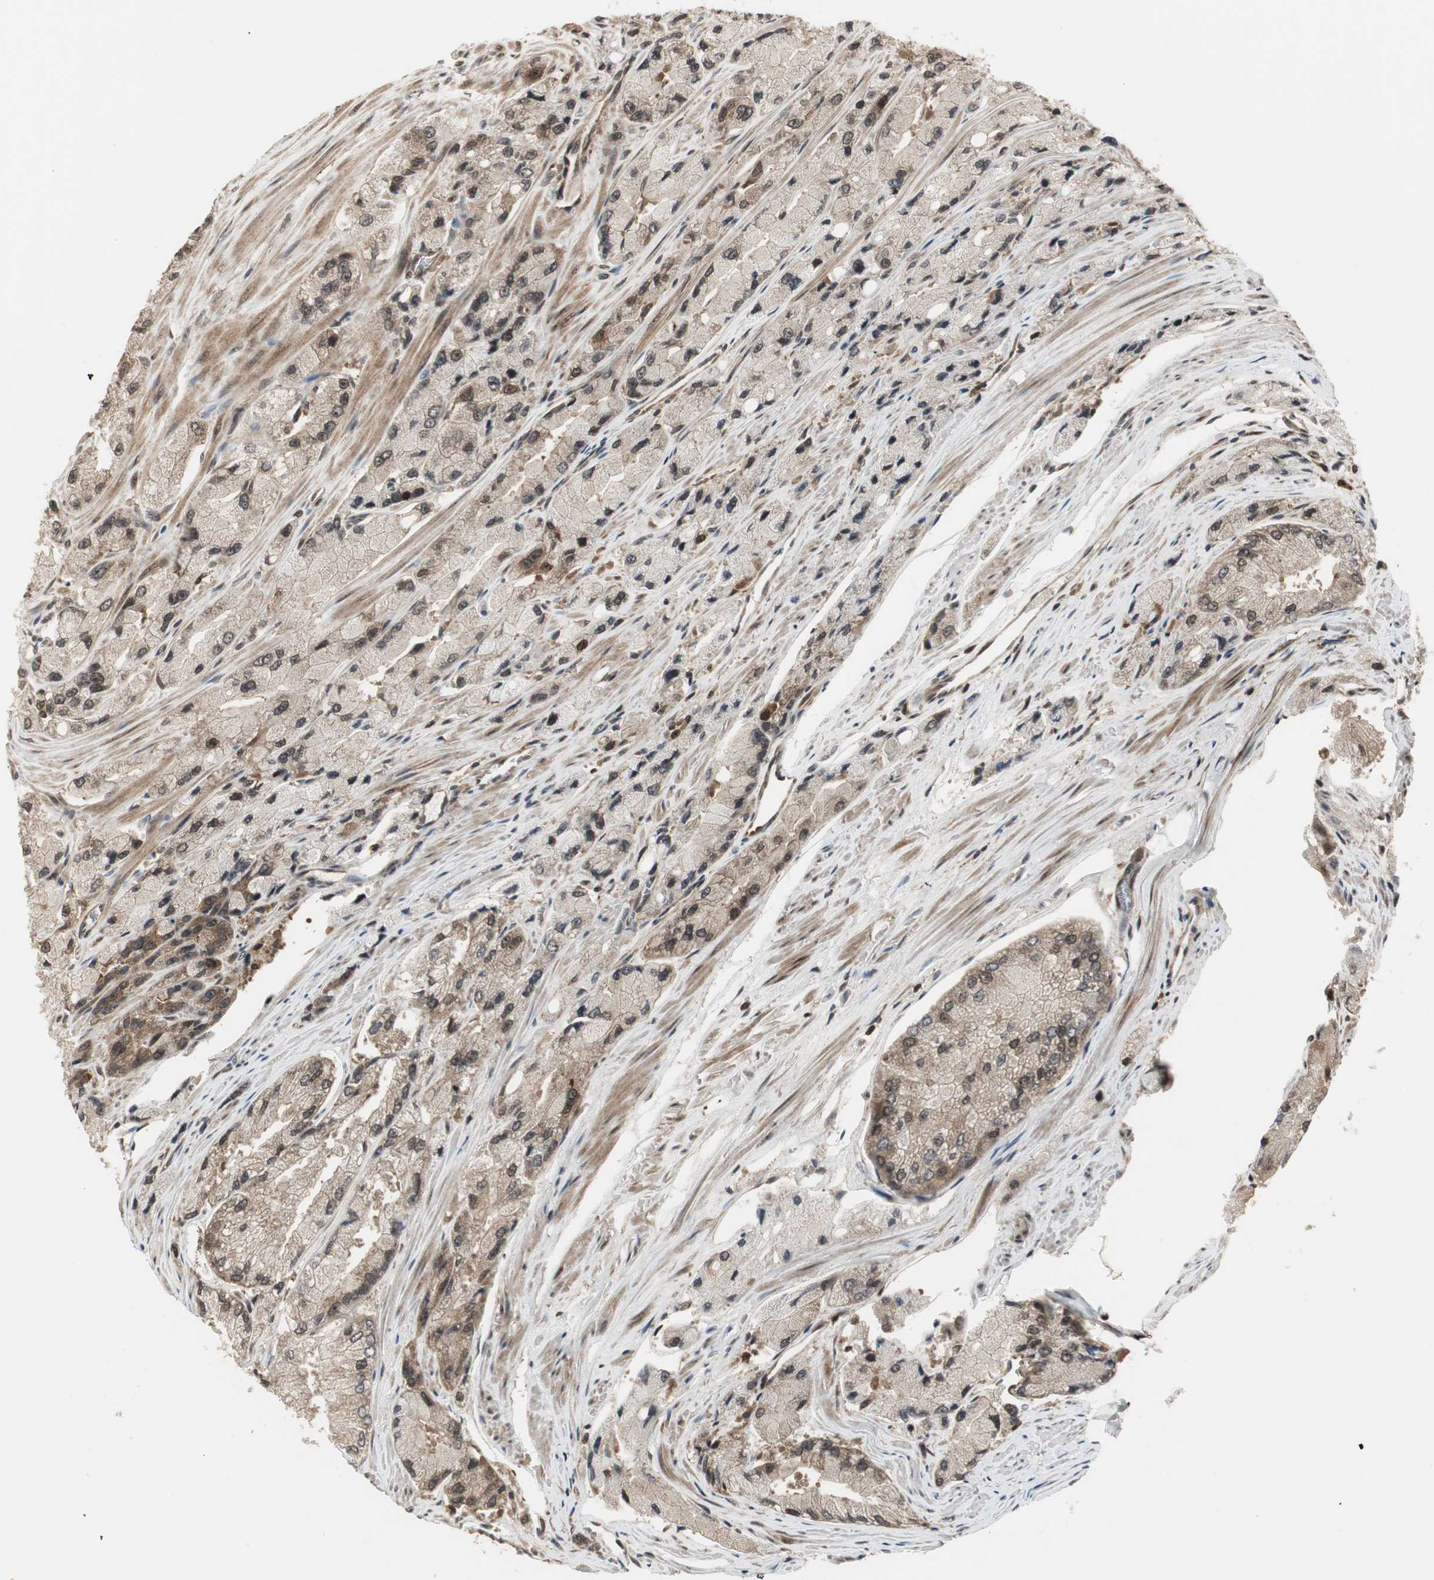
{"staining": {"intensity": "weak", "quantity": ">75%", "location": "cytoplasmic/membranous,nuclear"}, "tissue": "prostate cancer", "cell_type": "Tumor cells", "image_type": "cancer", "snomed": [{"axis": "morphology", "description": "Adenocarcinoma, High grade"}, {"axis": "topography", "description": "Prostate"}], "caption": "DAB immunohistochemical staining of human prostate cancer (high-grade adenocarcinoma) exhibits weak cytoplasmic/membranous and nuclear protein positivity in approximately >75% of tumor cells.", "gene": "CSNK2B", "patient": {"sex": "male", "age": 58}}